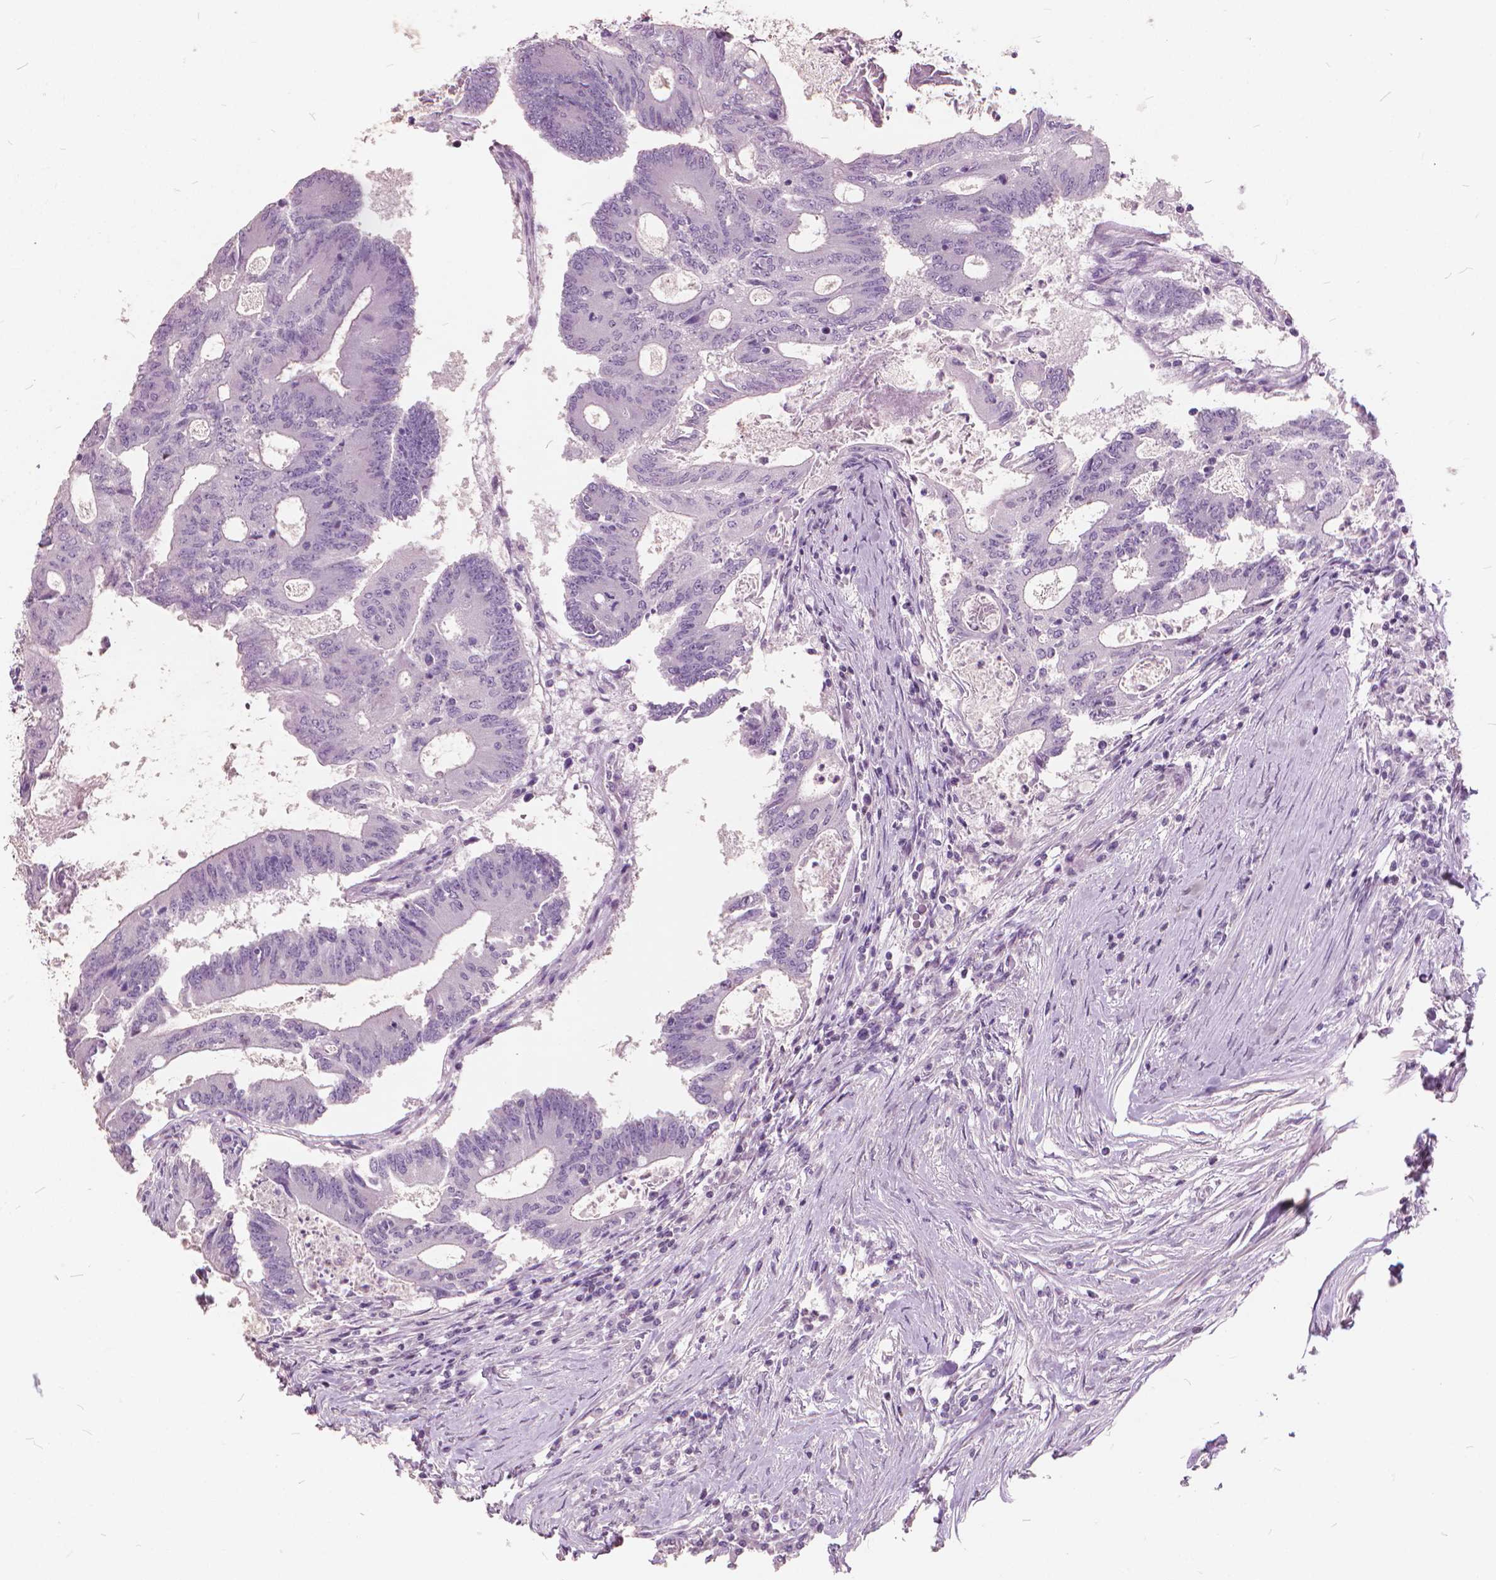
{"staining": {"intensity": "negative", "quantity": "none", "location": "none"}, "tissue": "colorectal cancer", "cell_type": "Tumor cells", "image_type": "cancer", "snomed": [{"axis": "morphology", "description": "Adenocarcinoma, NOS"}, {"axis": "topography", "description": "Colon"}], "caption": "The micrograph reveals no staining of tumor cells in colorectal adenocarcinoma.", "gene": "STAT5B", "patient": {"sex": "female", "age": 70}}